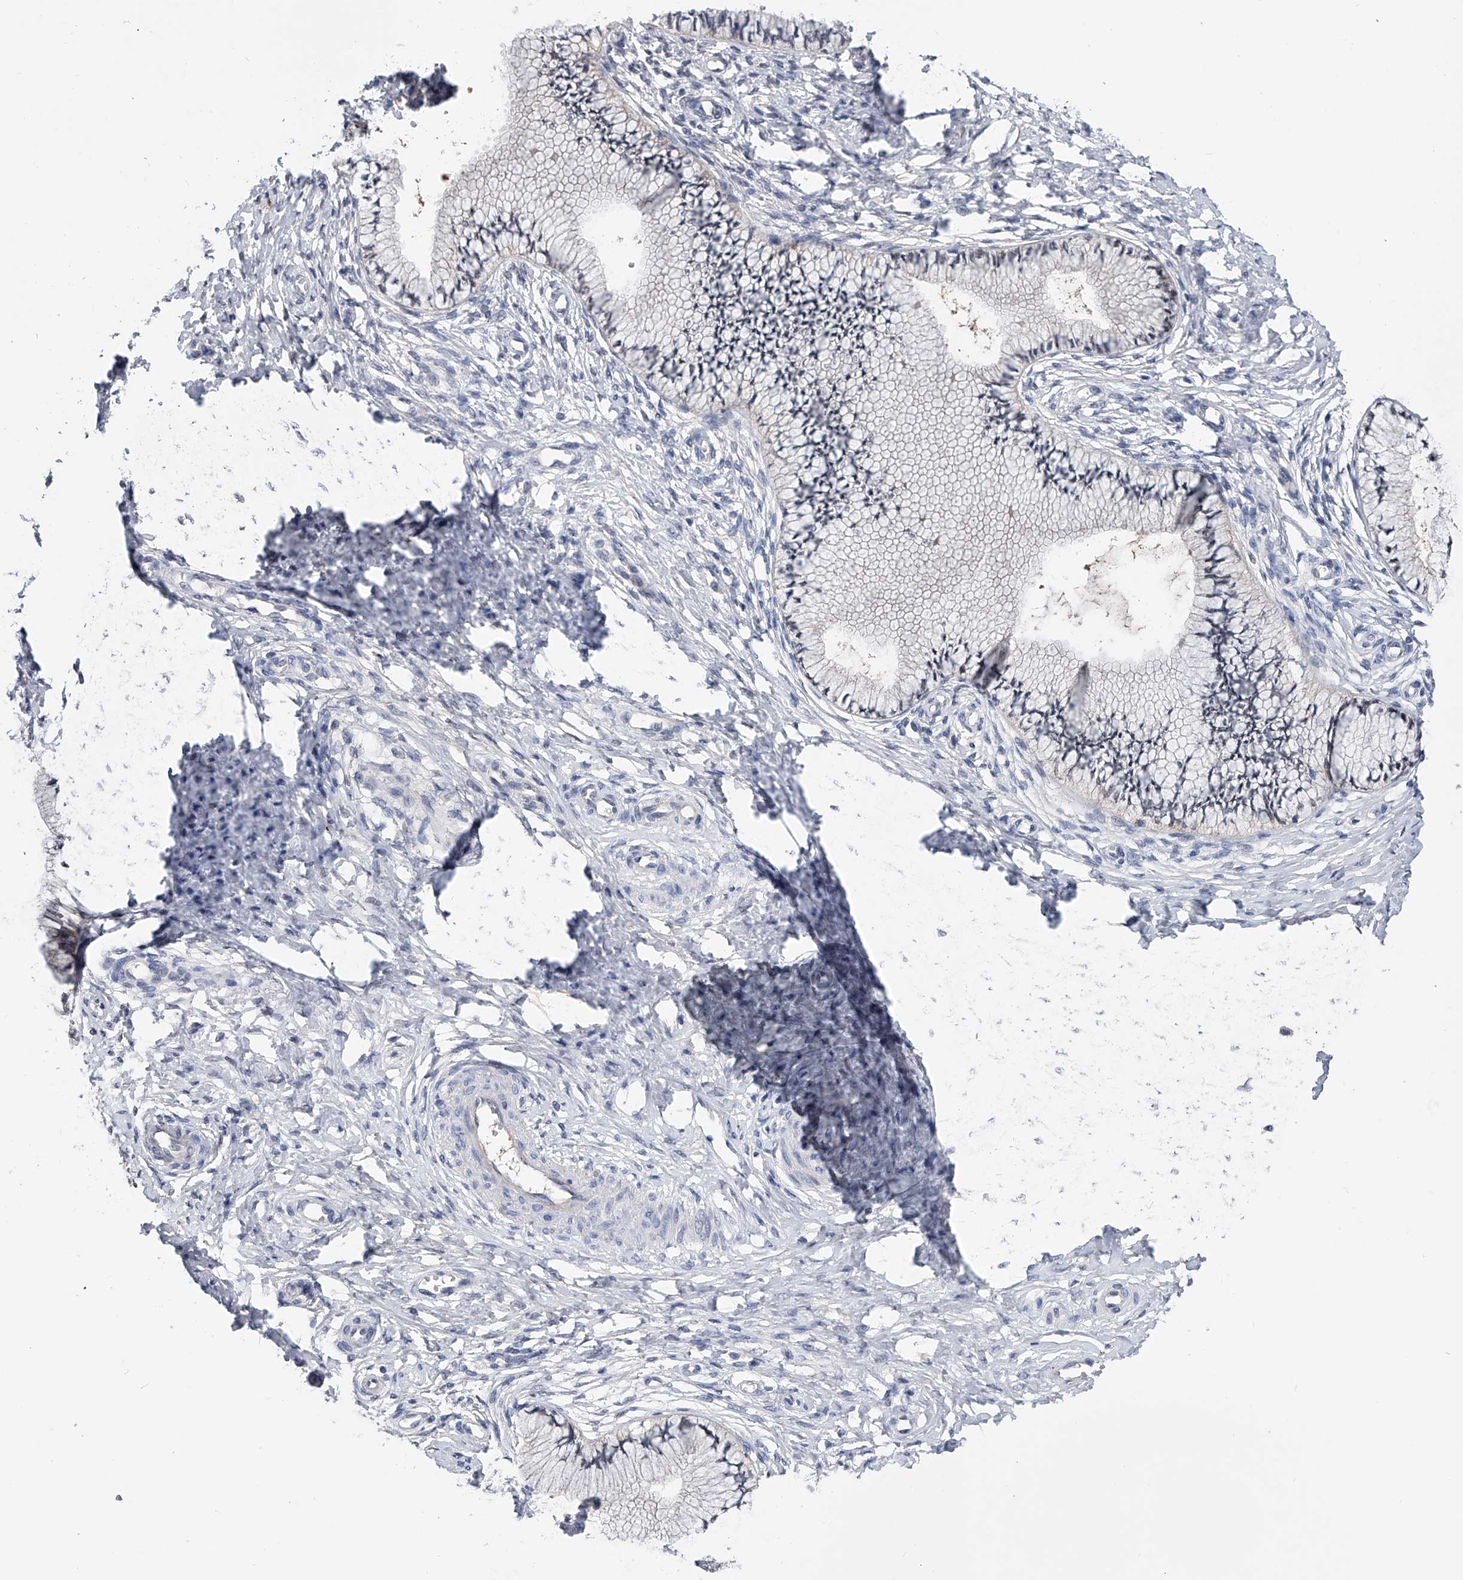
{"staining": {"intensity": "weak", "quantity": "<25%", "location": "cytoplasmic/membranous"}, "tissue": "cervix", "cell_type": "Glandular cells", "image_type": "normal", "snomed": [{"axis": "morphology", "description": "Normal tissue, NOS"}, {"axis": "topography", "description": "Cervix"}], "caption": "High power microscopy image of an immunohistochemistry micrograph of benign cervix, revealing no significant positivity in glandular cells.", "gene": "PGM3", "patient": {"sex": "female", "age": 36}}